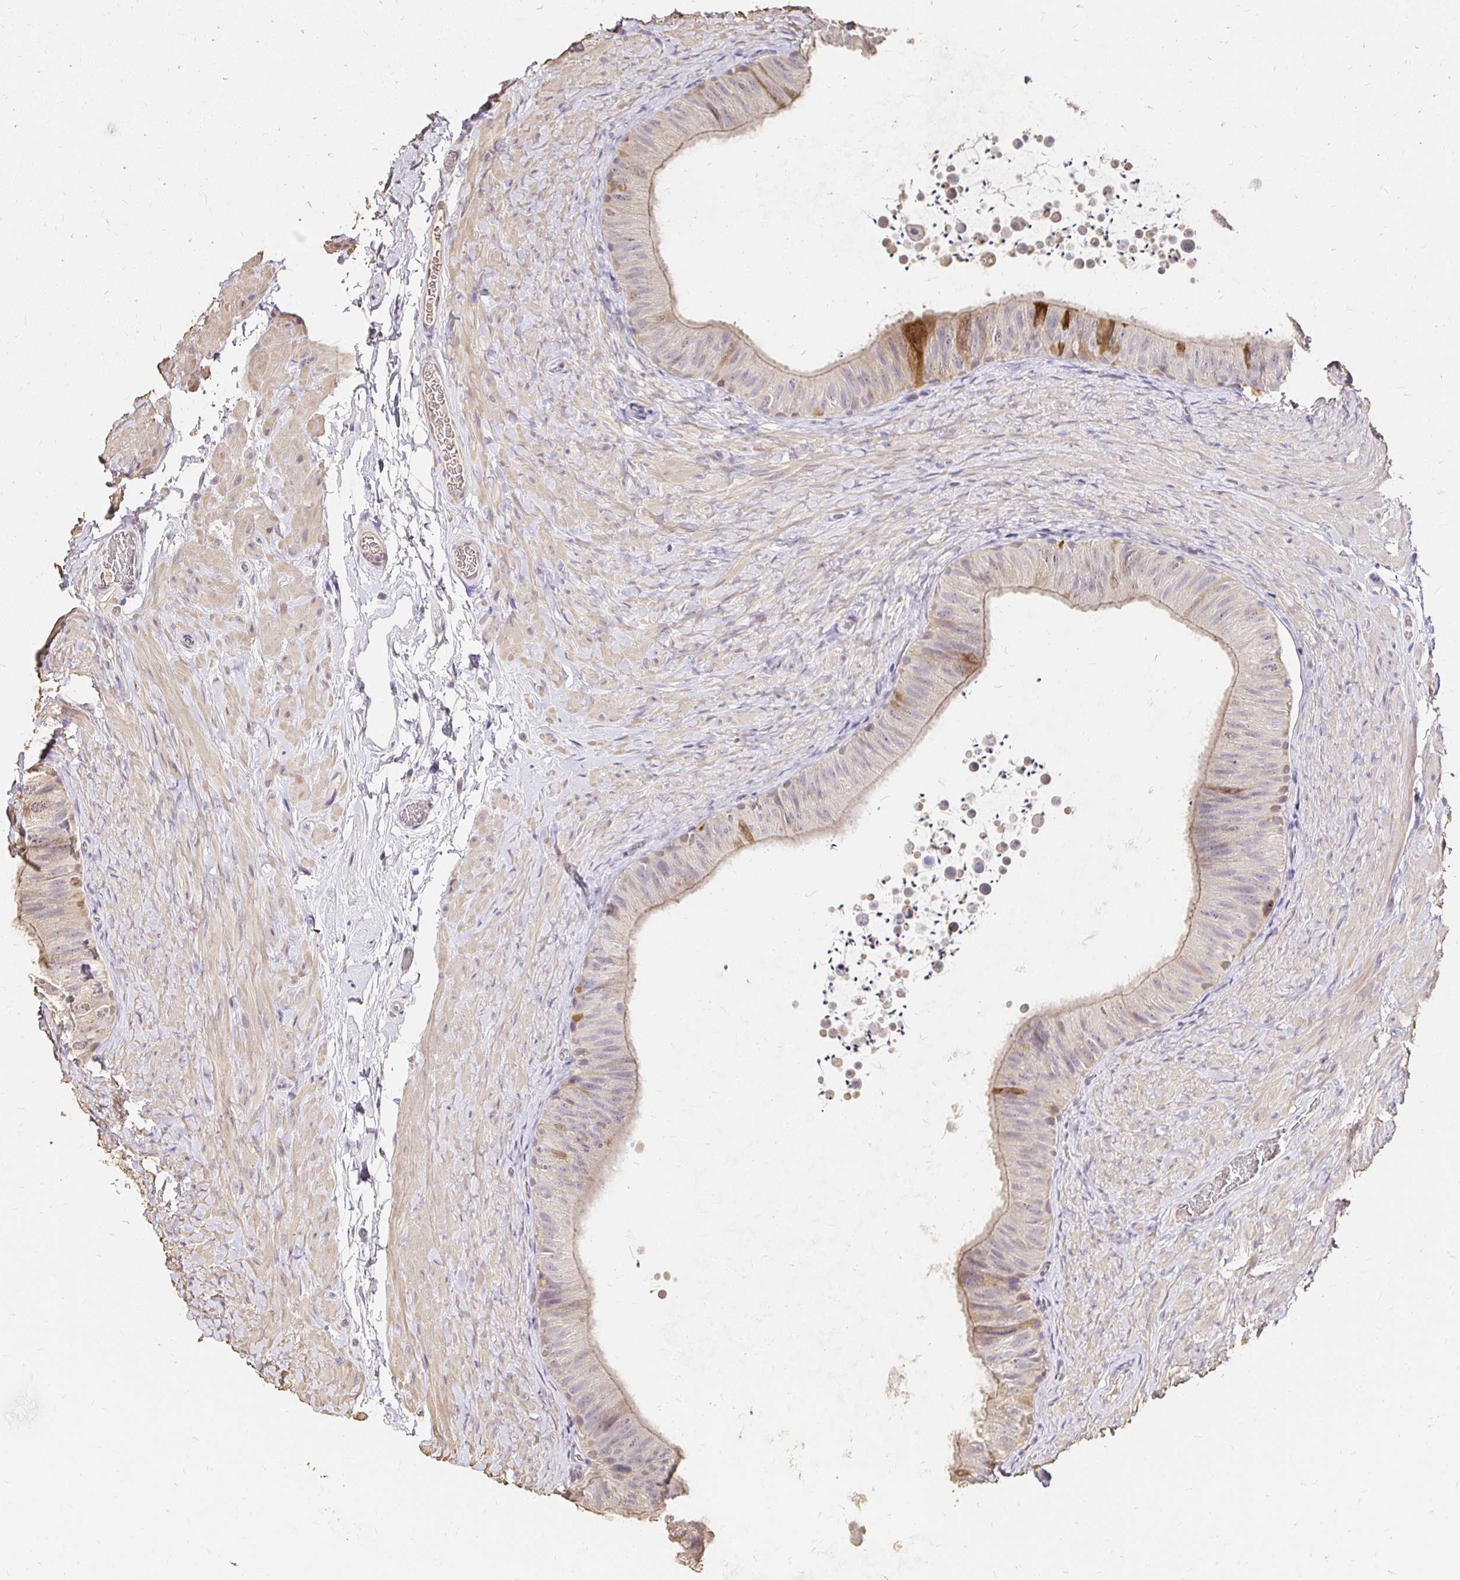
{"staining": {"intensity": "moderate", "quantity": "<25%", "location": "cytoplasmic/membranous"}, "tissue": "epididymis", "cell_type": "Glandular cells", "image_type": "normal", "snomed": [{"axis": "morphology", "description": "Normal tissue, NOS"}, {"axis": "topography", "description": "Epididymis, spermatic cord, NOS"}, {"axis": "topography", "description": "Epididymis"}], "caption": "Human epididymis stained with a brown dye shows moderate cytoplasmic/membranous positive expression in approximately <25% of glandular cells.", "gene": "UGT1A6", "patient": {"sex": "male", "age": 31}}